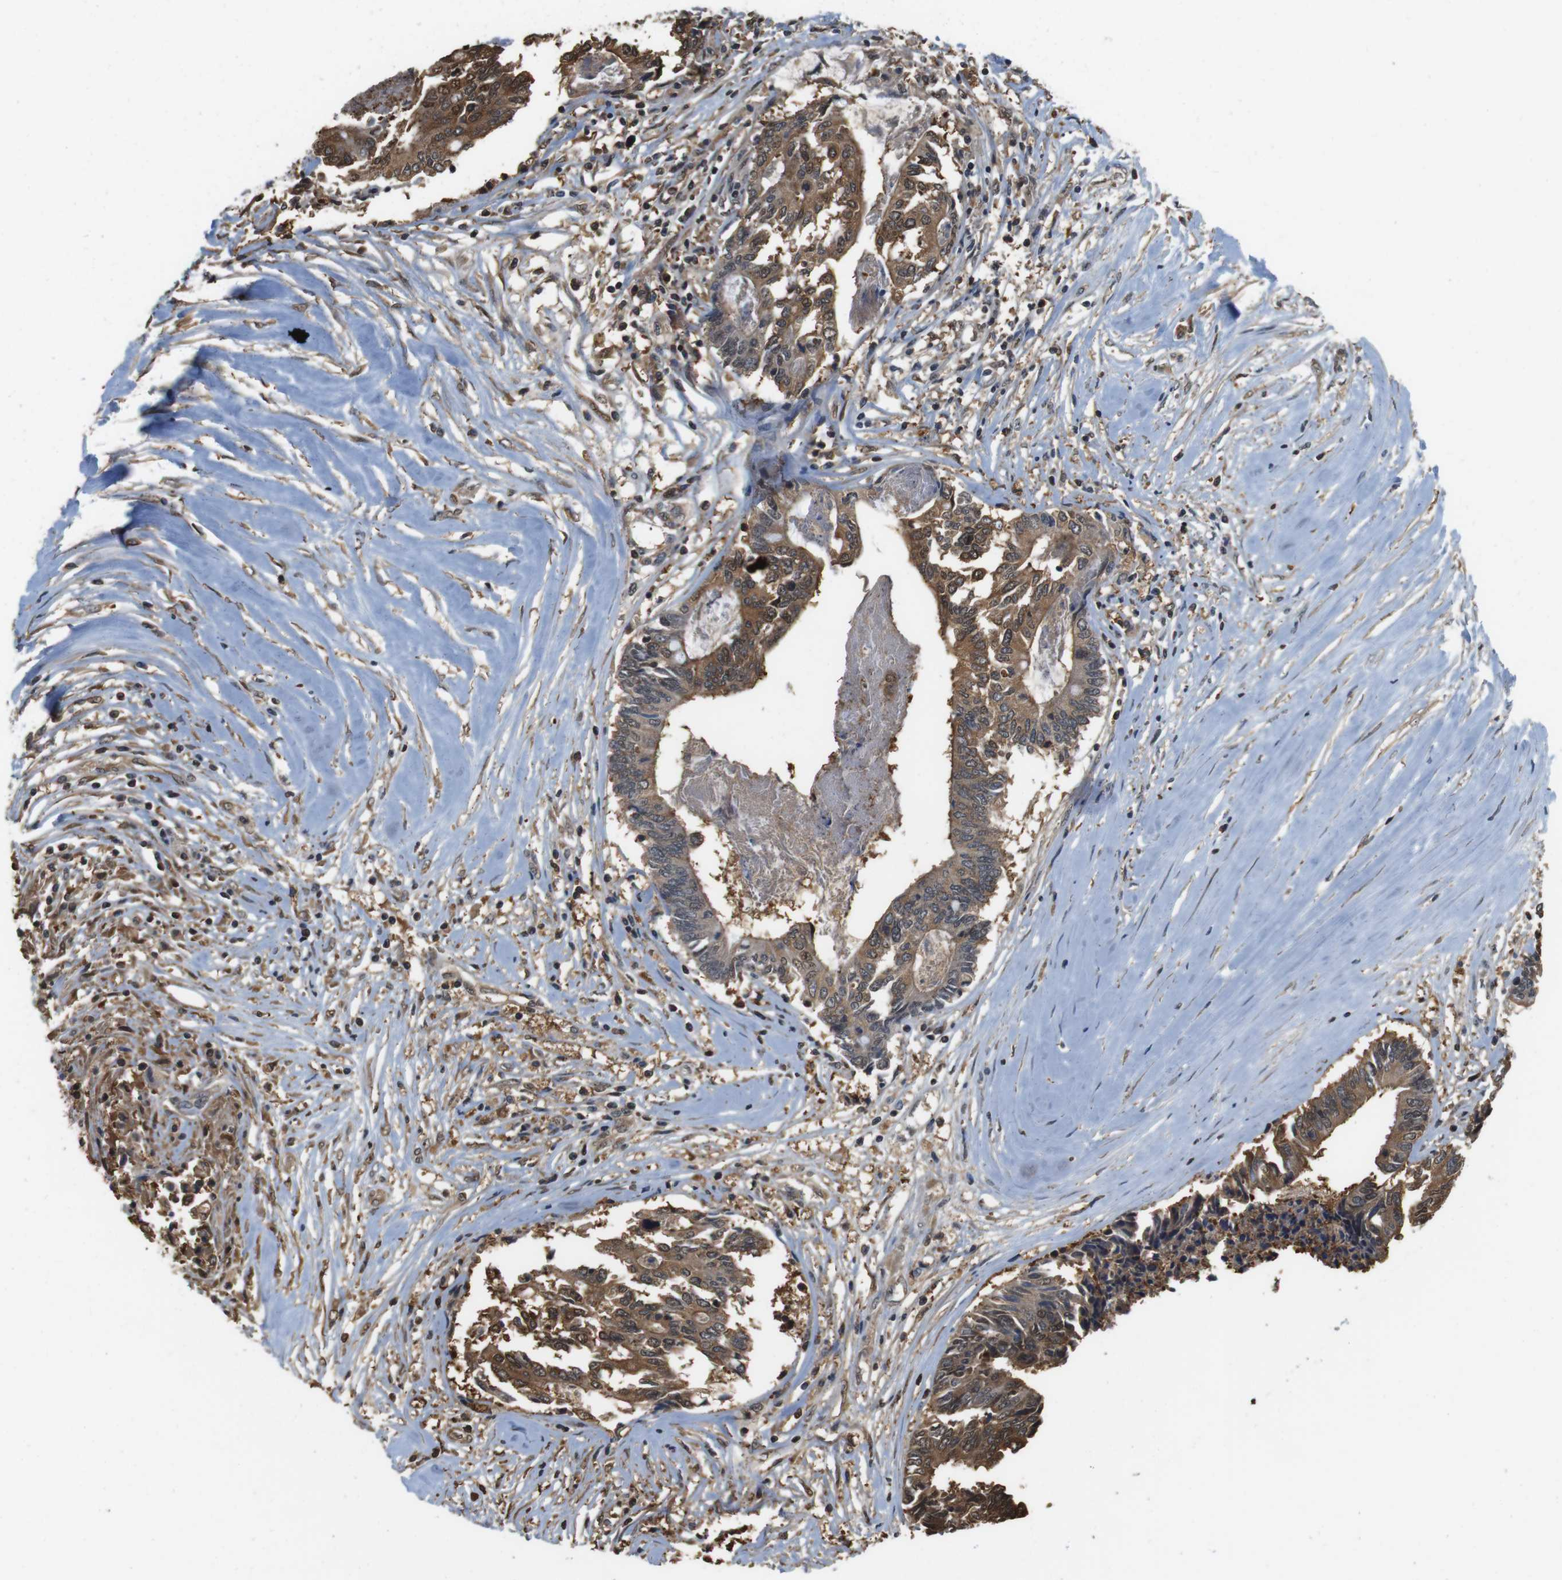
{"staining": {"intensity": "moderate", "quantity": ">75%", "location": "cytoplasmic/membranous,nuclear"}, "tissue": "colorectal cancer", "cell_type": "Tumor cells", "image_type": "cancer", "snomed": [{"axis": "morphology", "description": "Adenocarcinoma, NOS"}, {"axis": "topography", "description": "Rectum"}], "caption": "Tumor cells exhibit medium levels of moderate cytoplasmic/membranous and nuclear positivity in about >75% of cells in human colorectal cancer (adenocarcinoma).", "gene": "LDHA", "patient": {"sex": "male", "age": 63}}